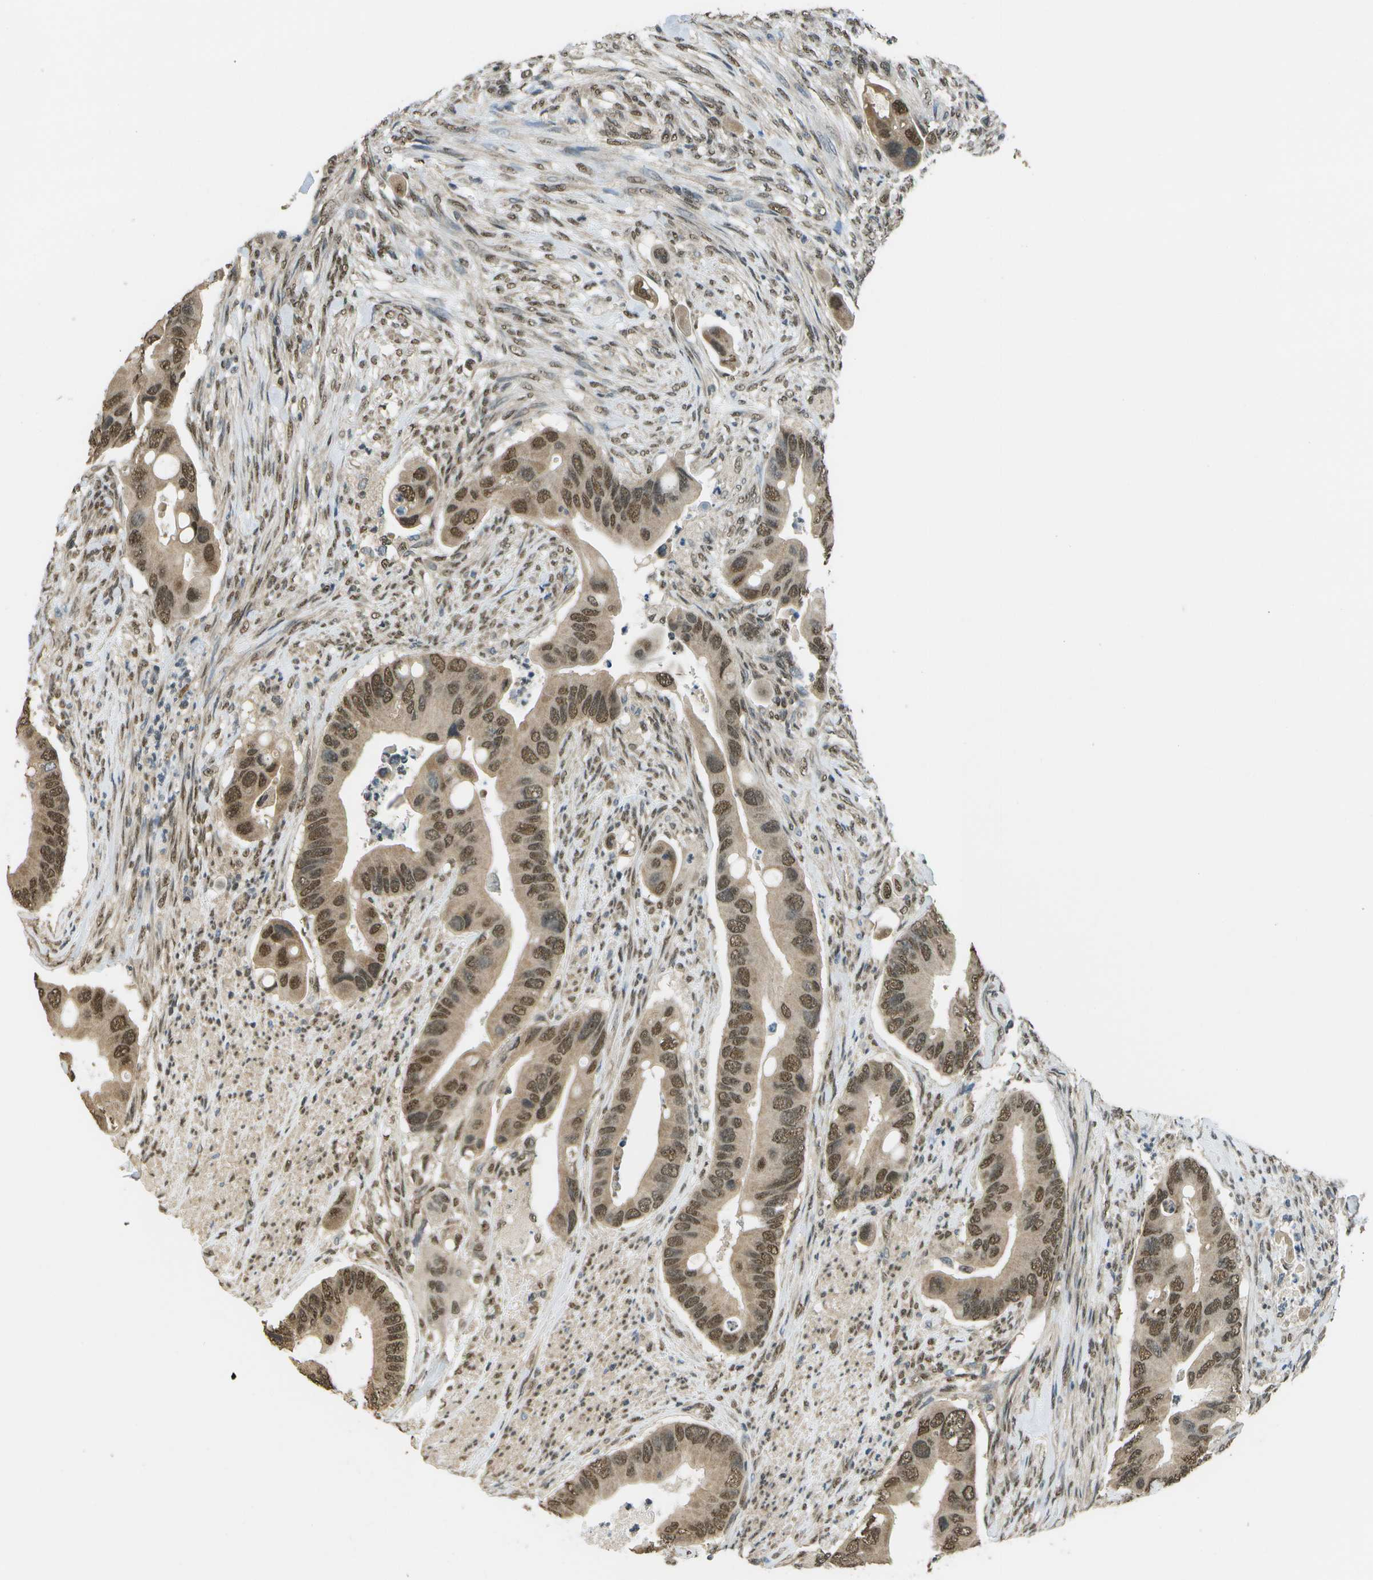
{"staining": {"intensity": "moderate", "quantity": ">75%", "location": "cytoplasmic/membranous,nuclear"}, "tissue": "colorectal cancer", "cell_type": "Tumor cells", "image_type": "cancer", "snomed": [{"axis": "morphology", "description": "Adenocarcinoma, NOS"}, {"axis": "topography", "description": "Rectum"}], "caption": "IHC of human colorectal cancer (adenocarcinoma) displays medium levels of moderate cytoplasmic/membranous and nuclear expression in approximately >75% of tumor cells.", "gene": "ABL2", "patient": {"sex": "female", "age": 57}}